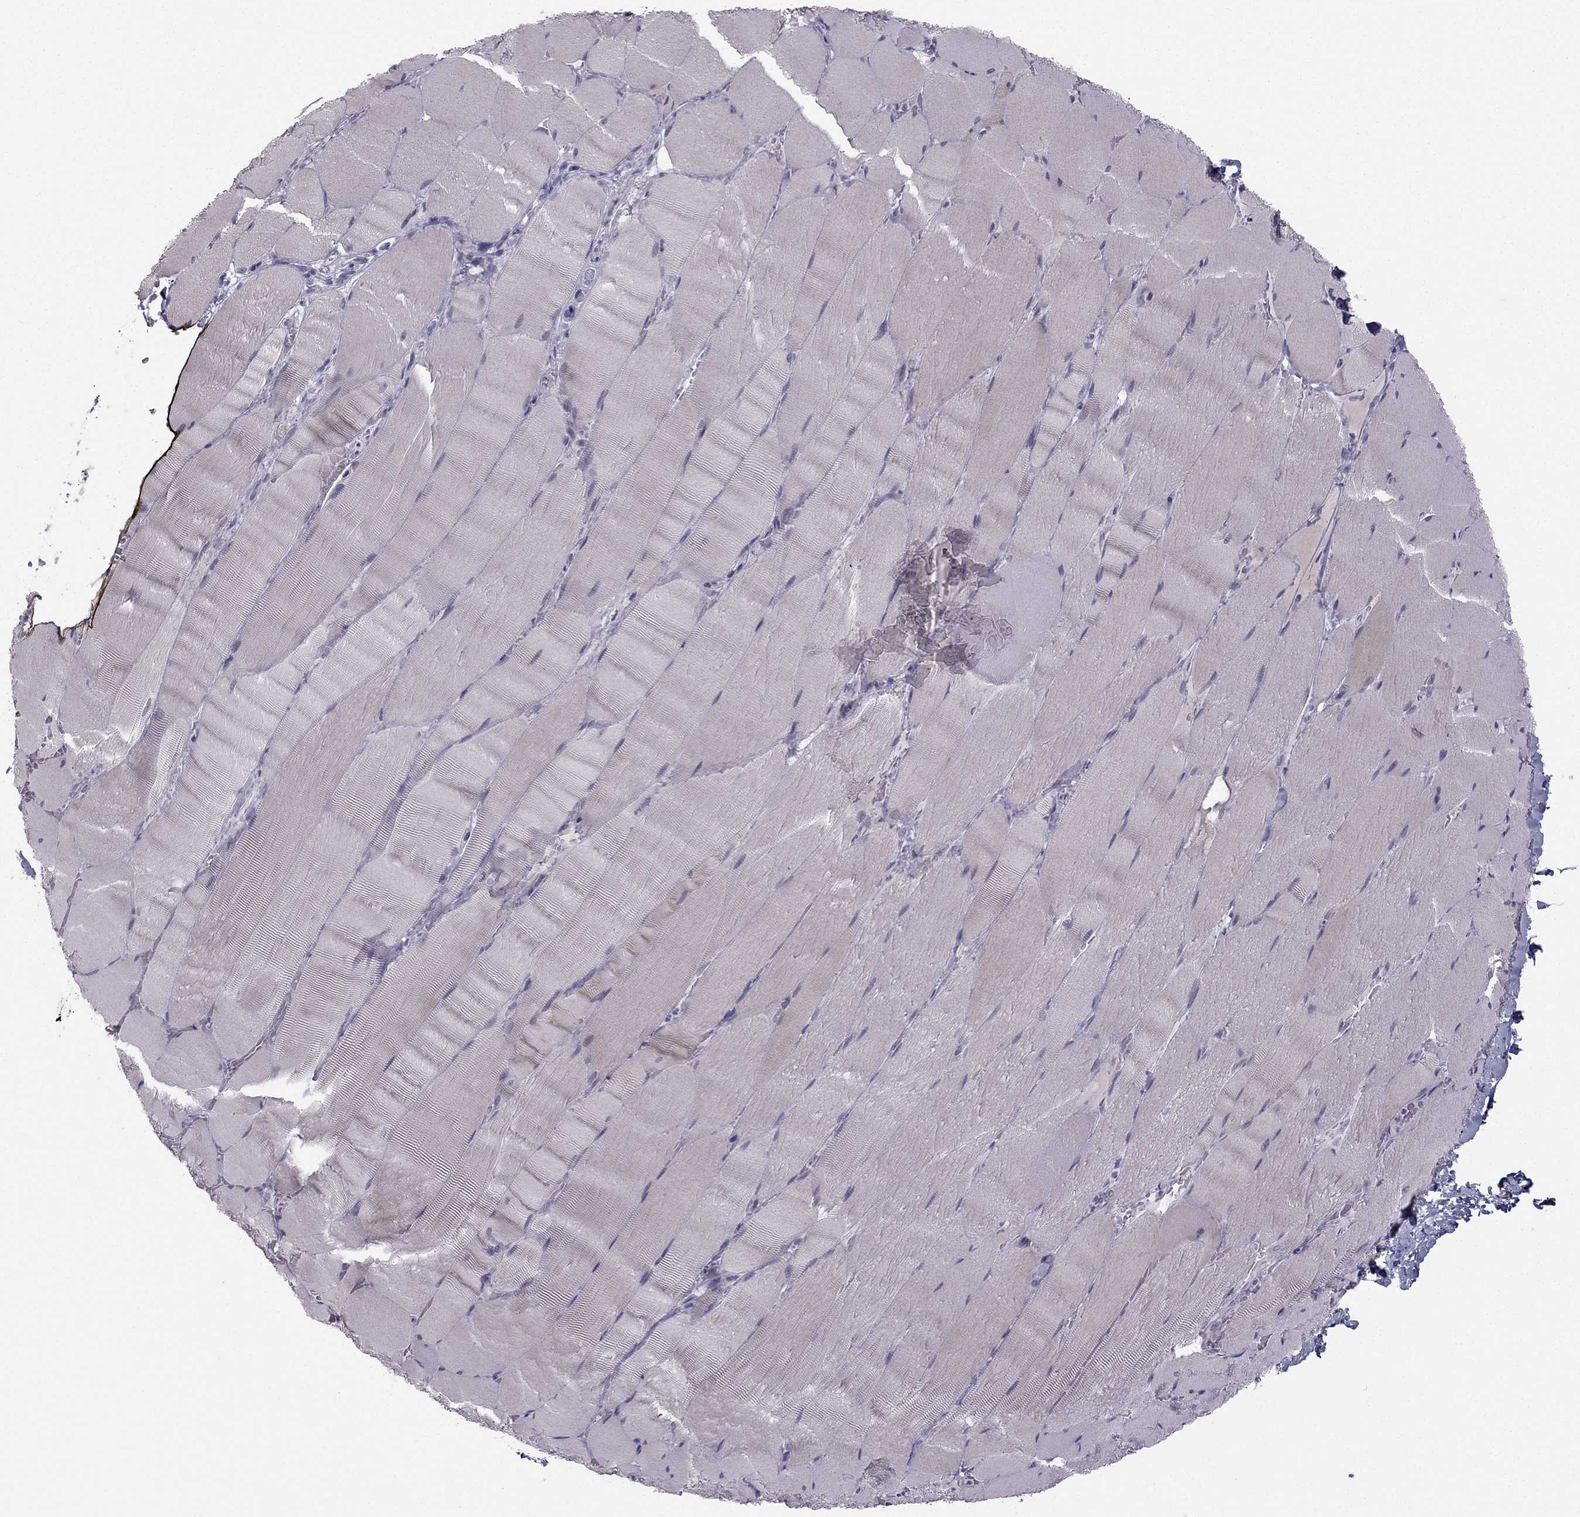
{"staining": {"intensity": "negative", "quantity": "none", "location": "none"}, "tissue": "skeletal muscle", "cell_type": "Myocytes", "image_type": "normal", "snomed": [{"axis": "morphology", "description": "Normal tissue, NOS"}, {"axis": "topography", "description": "Skeletal muscle"}], "caption": "DAB immunohistochemical staining of normal human skeletal muscle reveals no significant staining in myocytes.", "gene": "C5orf49", "patient": {"sex": "male", "age": 56}}